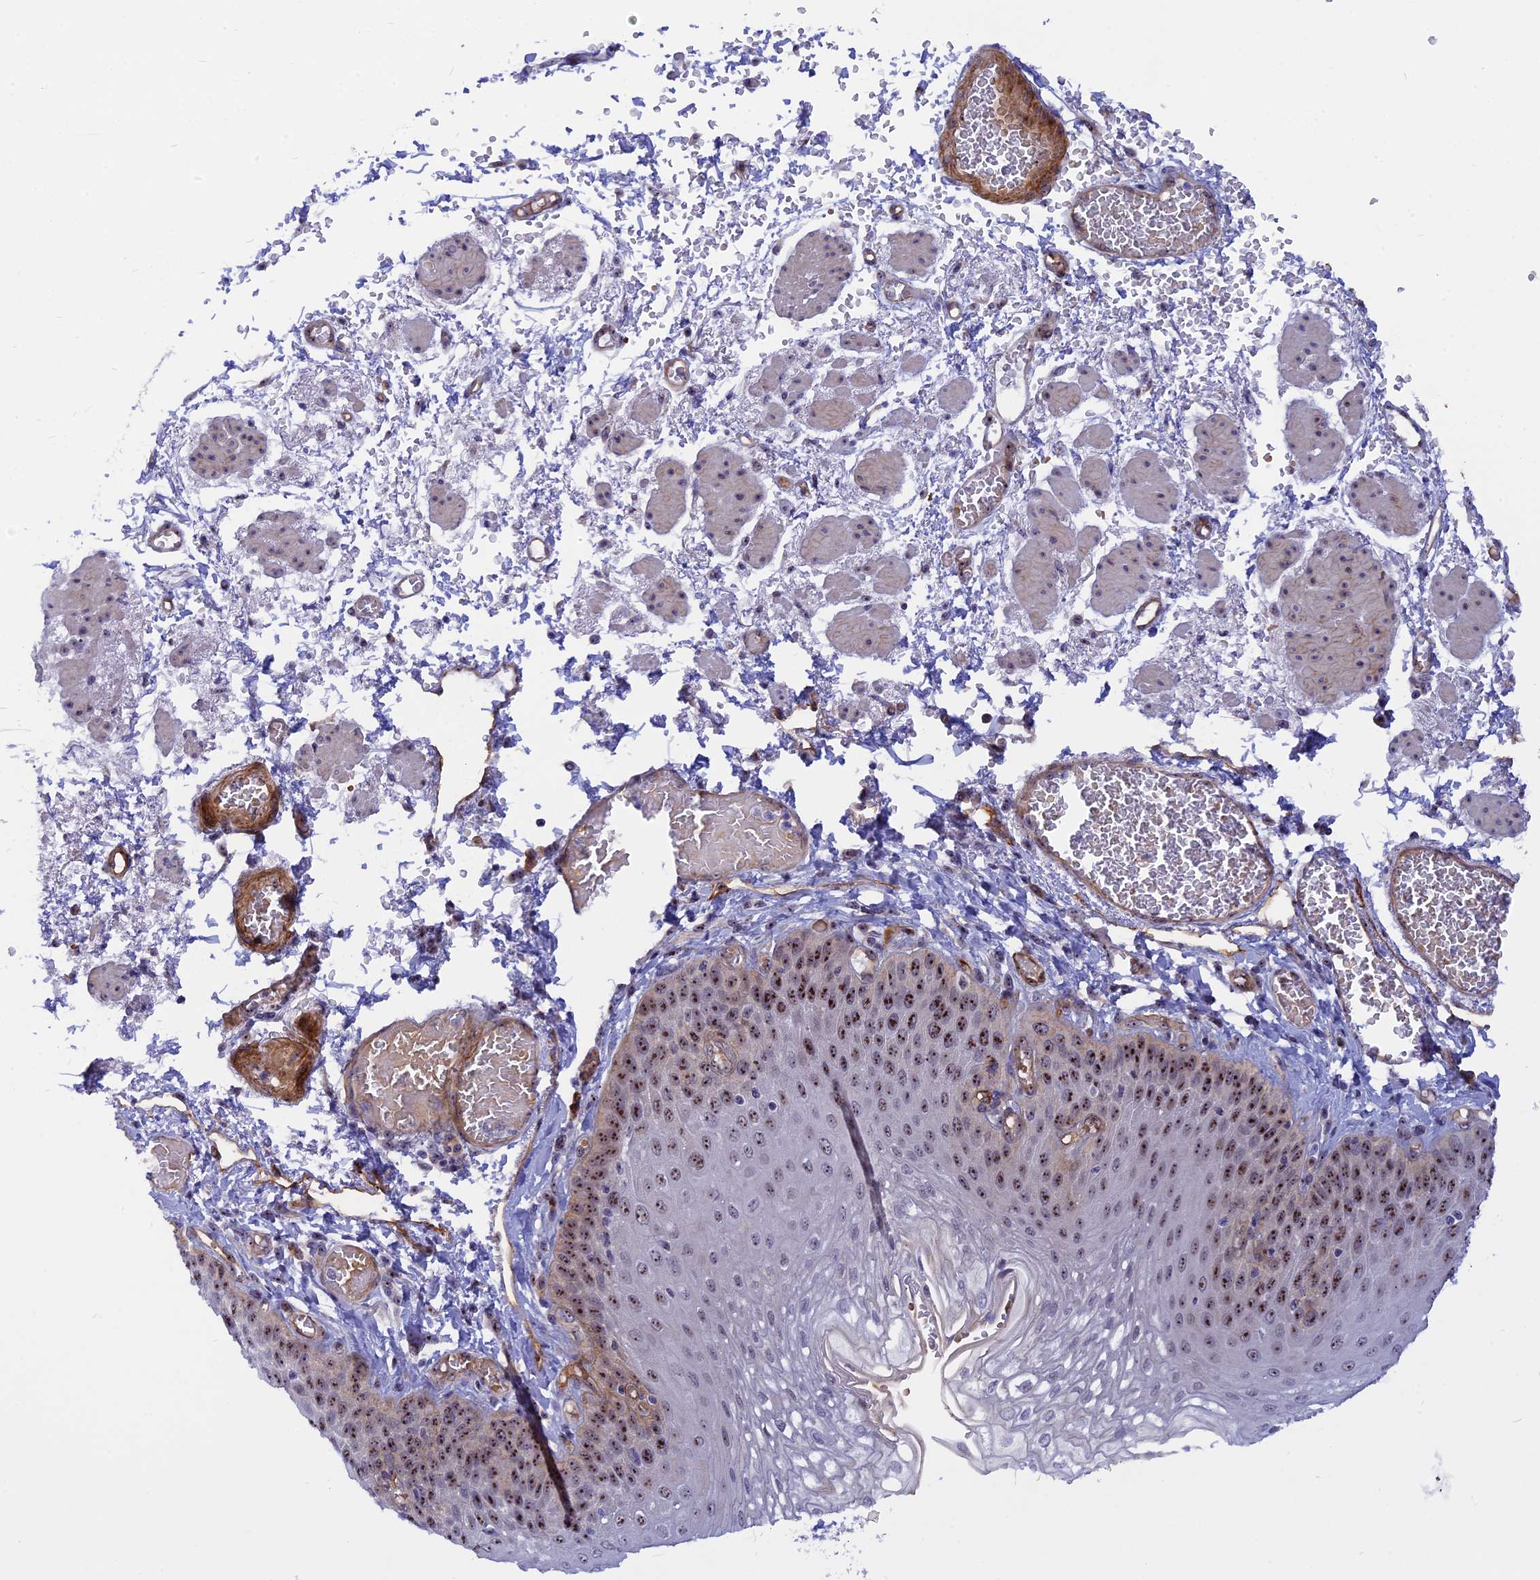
{"staining": {"intensity": "strong", "quantity": ">75%", "location": "nuclear"}, "tissue": "esophagus", "cell_type": "Squamous epithelial cells", "image_type": "normal", "snomed": [{"axis": "morphology", "description": "Normal tissue, NOS"}, {"axis": "topography", "description": "Esophagus"}], "caption": "Protein staining by IHC reveals strong nuclear staining in approximately >75% of squamous epithelial cells in benign esophagus.", "gene": "DBNDD1", "patient": {"sex": "male", "age": 81}}